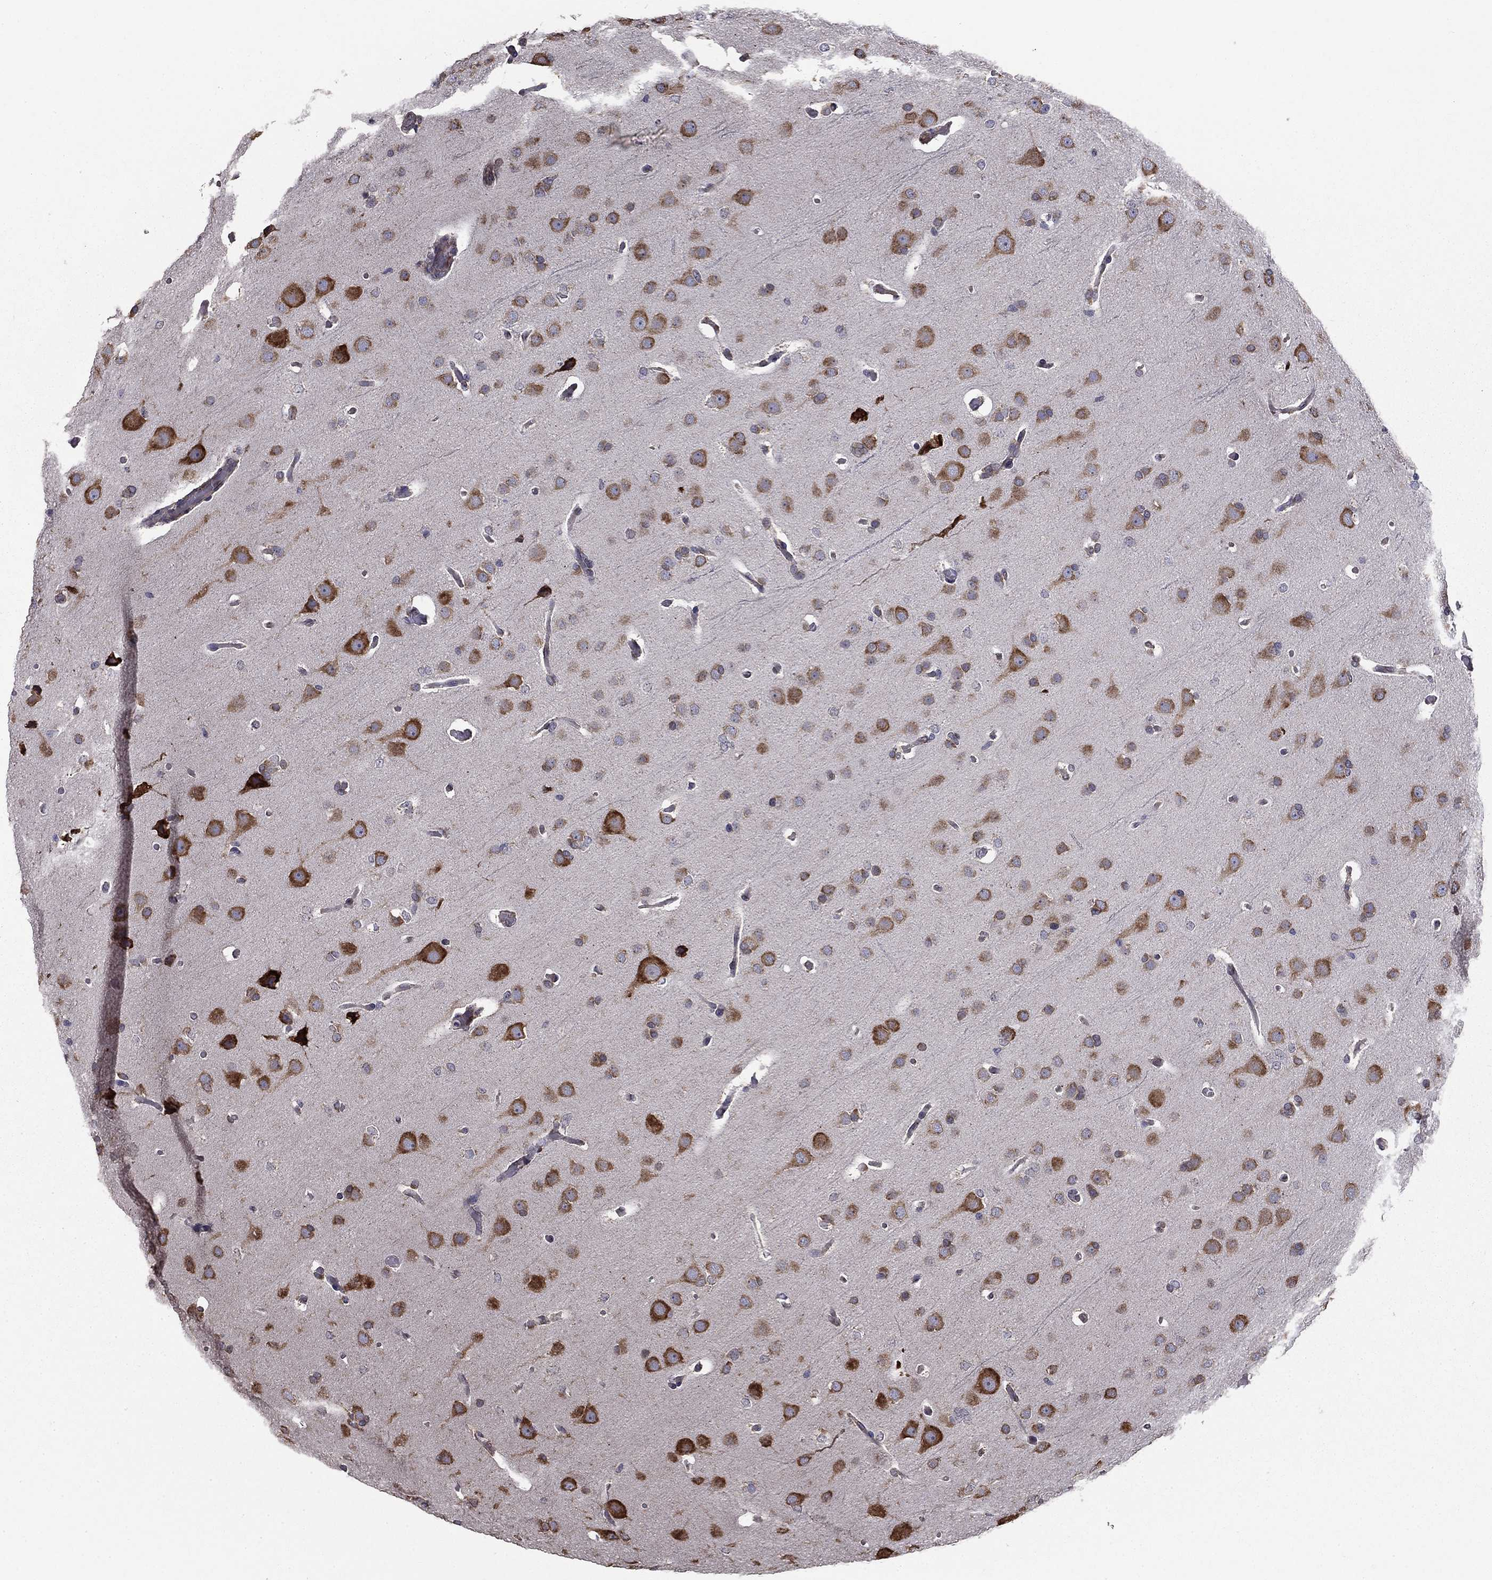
{"staining": {"intensity": "moderate", "quantity": "25%-75%", "location": "cytoplasmic/membranous"}, "tissue": "glioma", "cell_type": "Tumor cells", "image_type": "cancer", "snomed": [{"axis": "morphology", "description": "Glioma, malignant, Low grade"}, {"axis": "topography", "description": "Brain"}], "caption": "Immunohistochemistry (DAB) staining of malignant glioma (low-grade) shows moderate cytoplasmic/membranous protein staining in approximately 25%-75% of tumor cells. Using DAB (3,3'-diaminobenzidine) (brown) and hematoxylin (blue) stains, captured at high magnification using brightfield microscopy.", "gene": "NKIRAS1", "patient": {"sex": "male", "age": 41}}